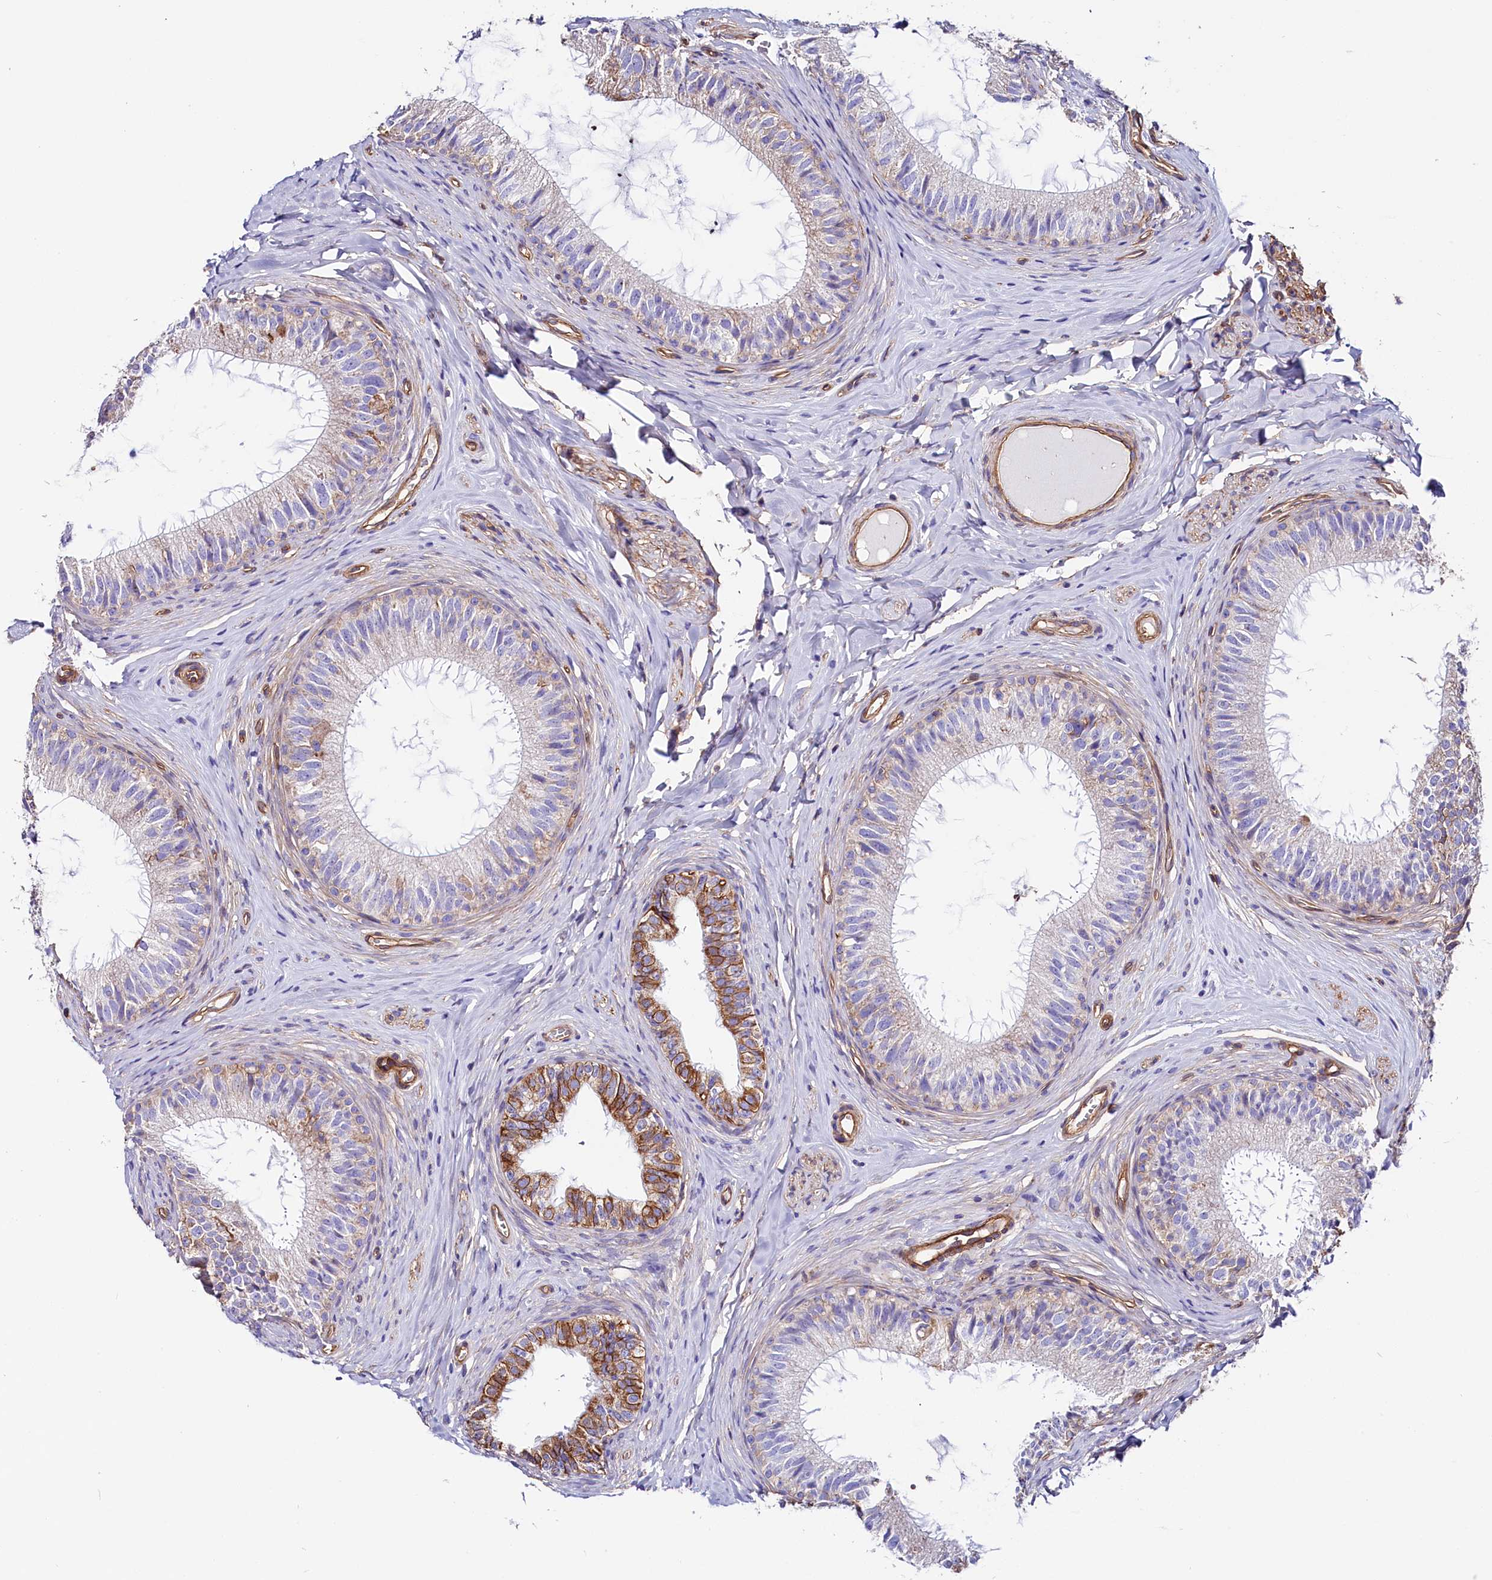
{"staining": {"intensity": "moderate", "quantity": "25%-75%", "location": "cytoplasmic/membranous"}, "tissue": "epididymis", "cell_type": "Glandular cells", "image_type": "normal", "snomed": [{"axis": "morphology", "description": "Normal tissue, NOS"}, {"axis": "topography", "description": "Epididymis"}], "caption": "This image shows immunohistochemistry staining of benign human epididymis, with medium moderate cytoplasmic/membranous expression in approximately 25%-75% of glandular cells.", "gene": "ATP2B4", "patient": {"sex": "male", "age": 34}}